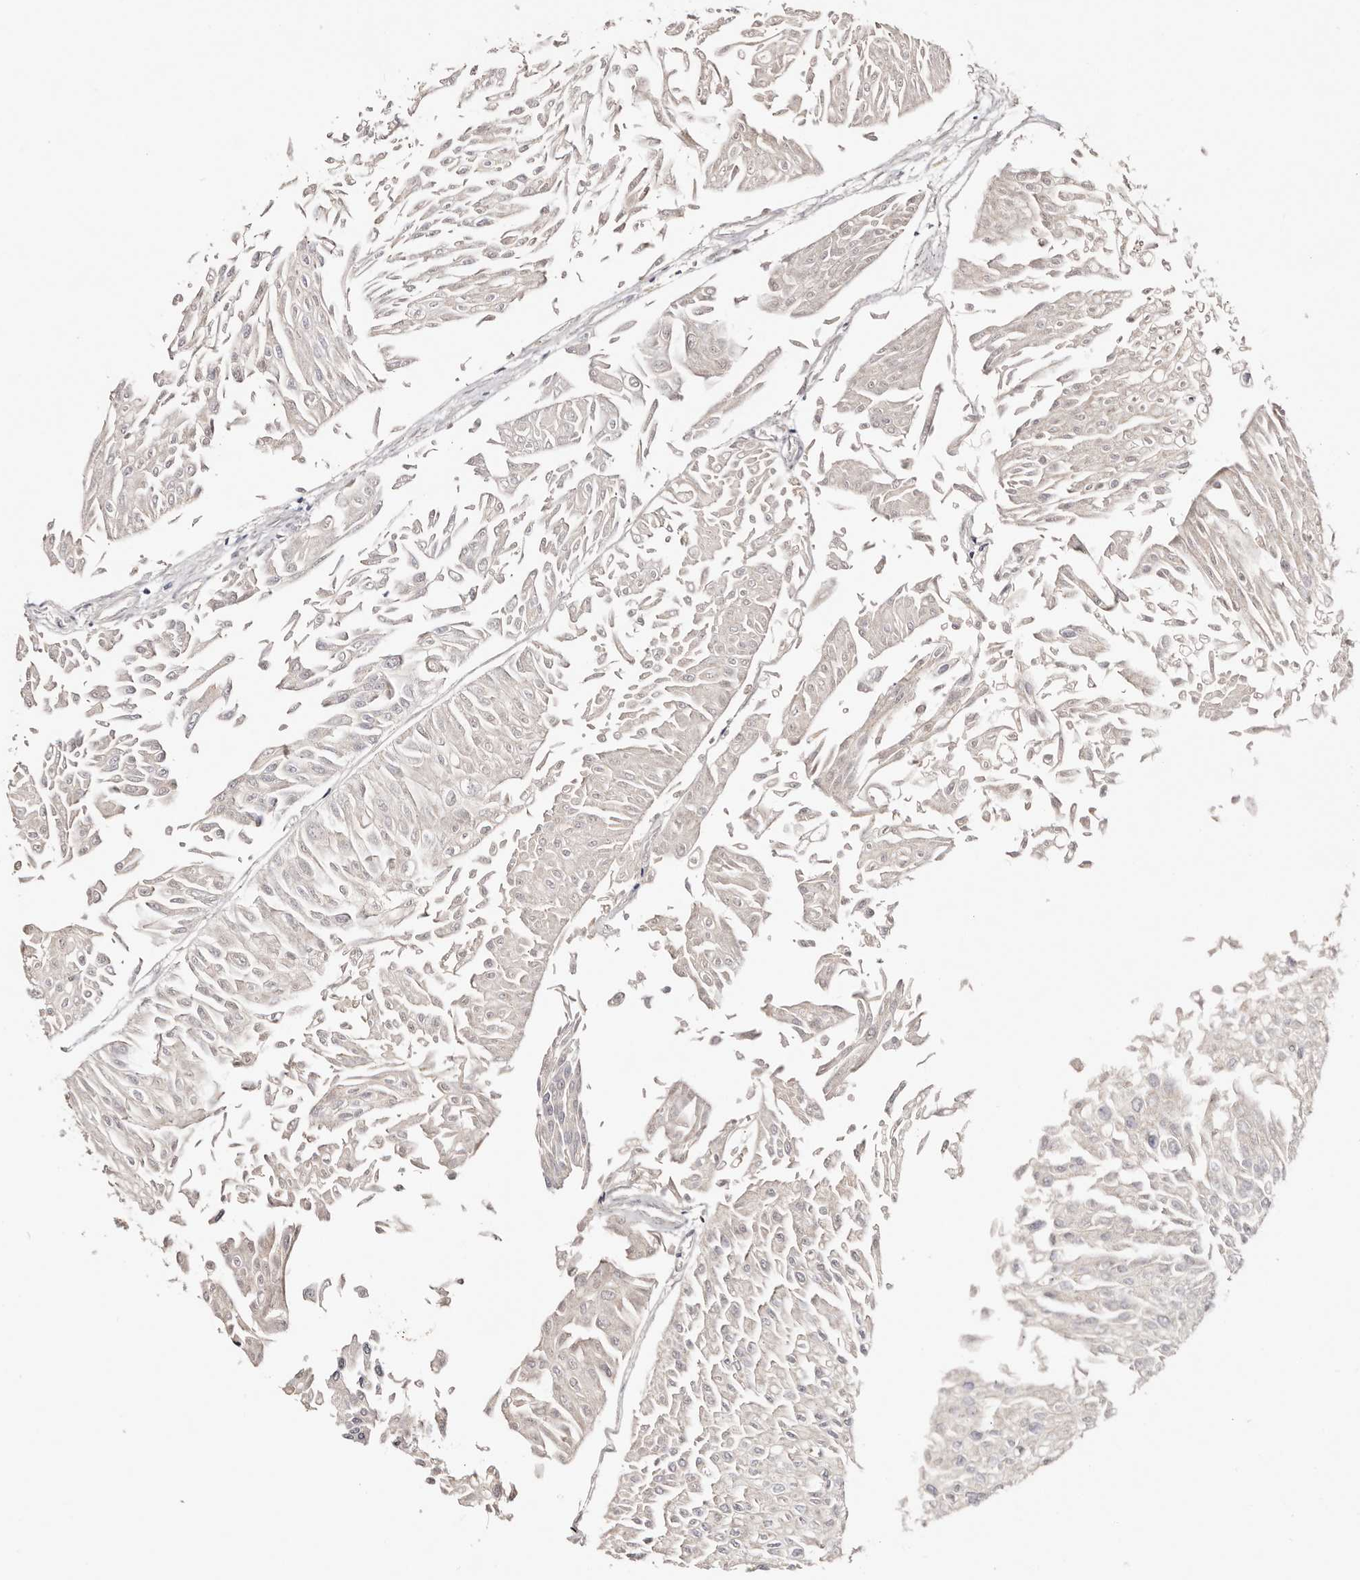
{"staining": {"intensity": "negative", "quantity": "none", "location": "none"}, "tissue": "urothelial cancer", "cell_type": "Tumor cells", "image_type": "cancer", "snomed": [{"axis": "morphology", "description": "Urothelial carcinoma, Low grade"}, {"axis": "topography", "description": "Urinary bladder"}], "caption": "Urothelial cancer was stained to show a protein in brown. There is no significant staining in tumor cells. (Brightfield microscopy of DAB immunohistochemistry at high magnification).", "gene": "IQGAP3", "patient": {"sex": "male", "age": 67}}